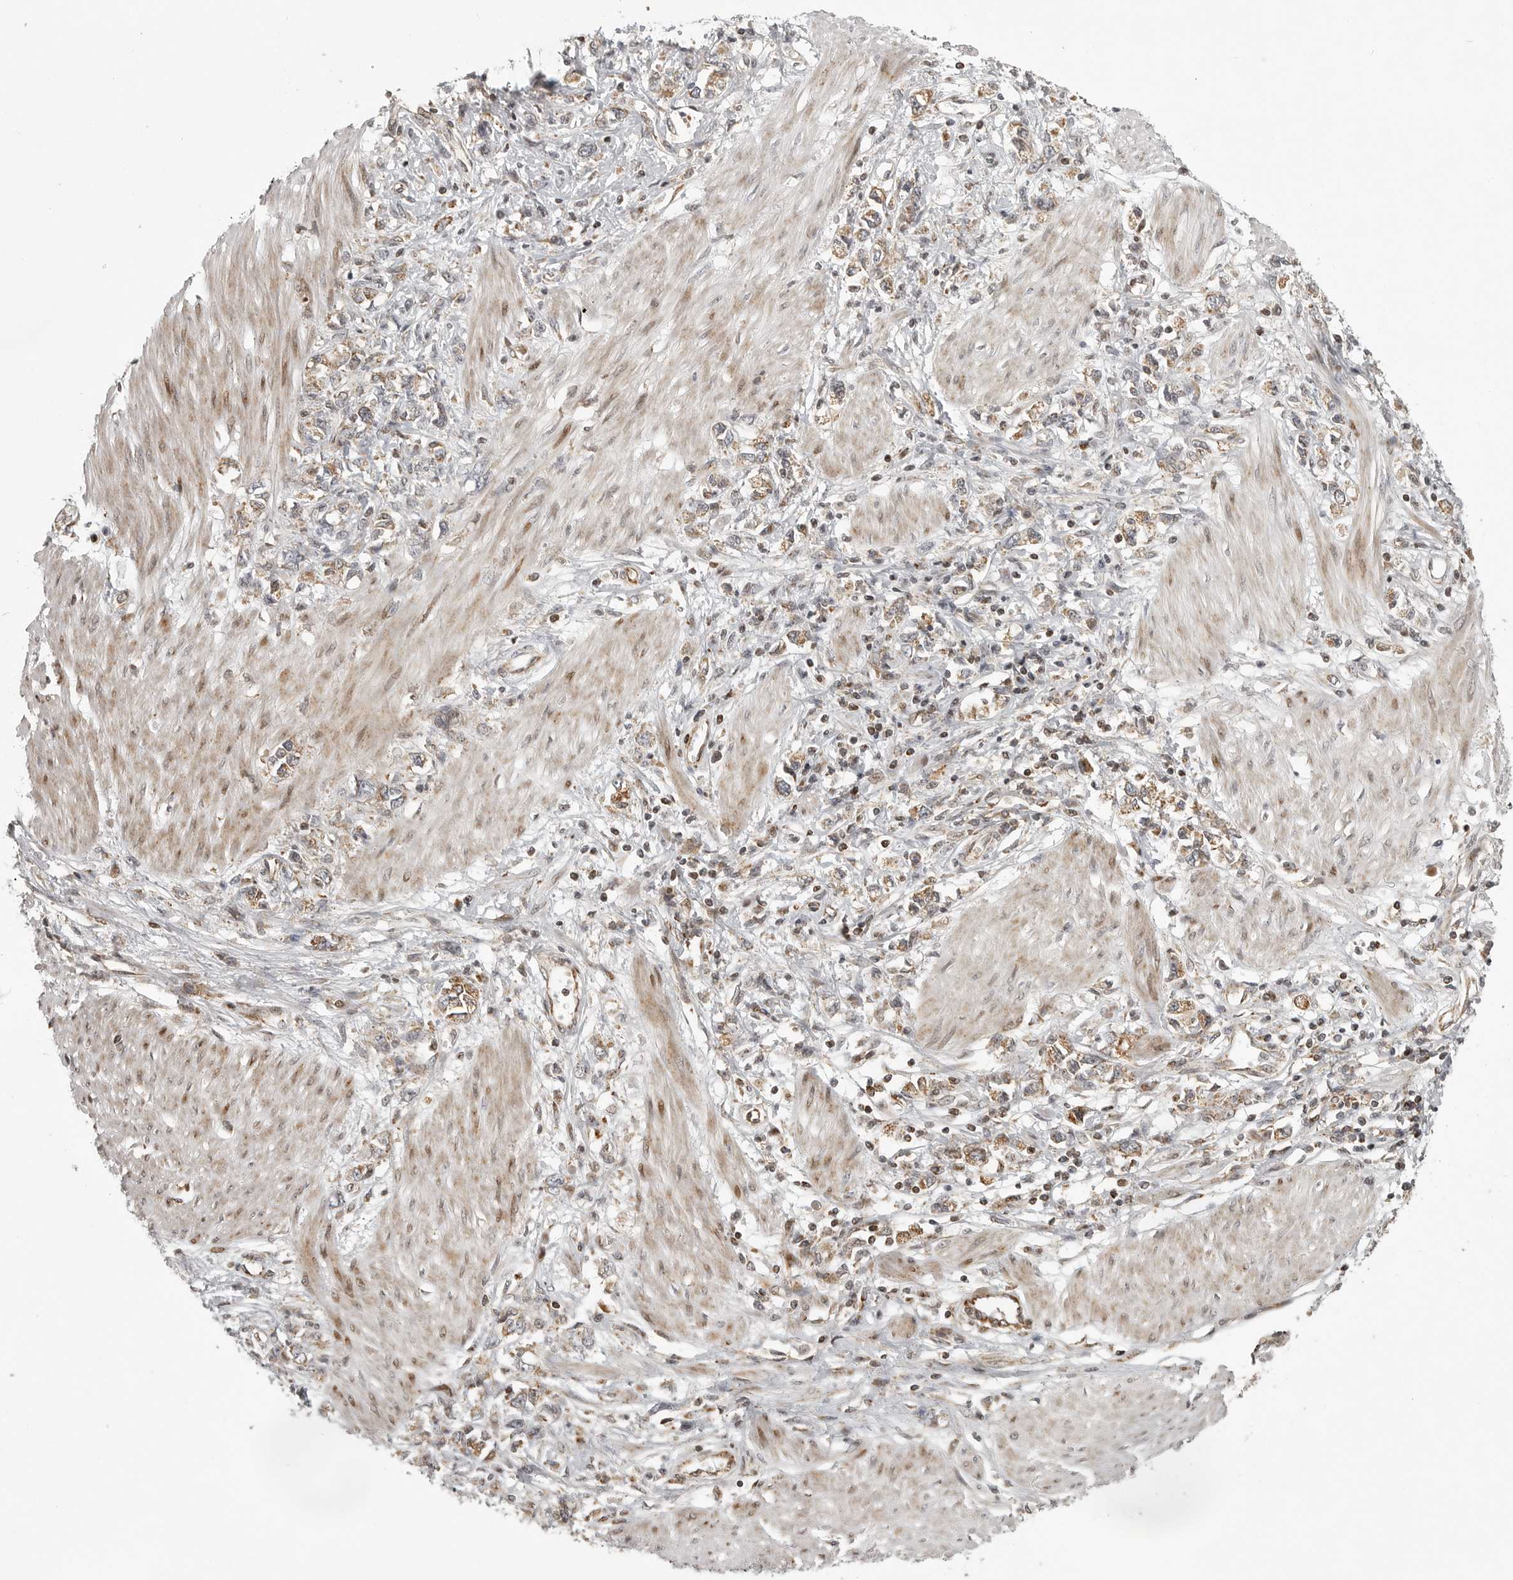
{"staining": {"intensity": "moderate", "quantity": ">75%", "location": "cytoplasmic/membranous"}, "tissue": "stomach cancer", "cell_type": "Tumor cells", "image_type": "cancer", "snomed": [{"axis": "morphology", "description": "Adenocarcinoma, NOS"}, {"axis": "topography", "description": "Stomach"}], "caption": "Immunohistochemistry (IHC) of human adenocarcinoma (stomach) demonstrates medium levels of moderate cytoplasmic/membranous staining in about >75% of tumor cells.", "gene": "NARS2", "patient": {"sex": "female", "age": 76}}